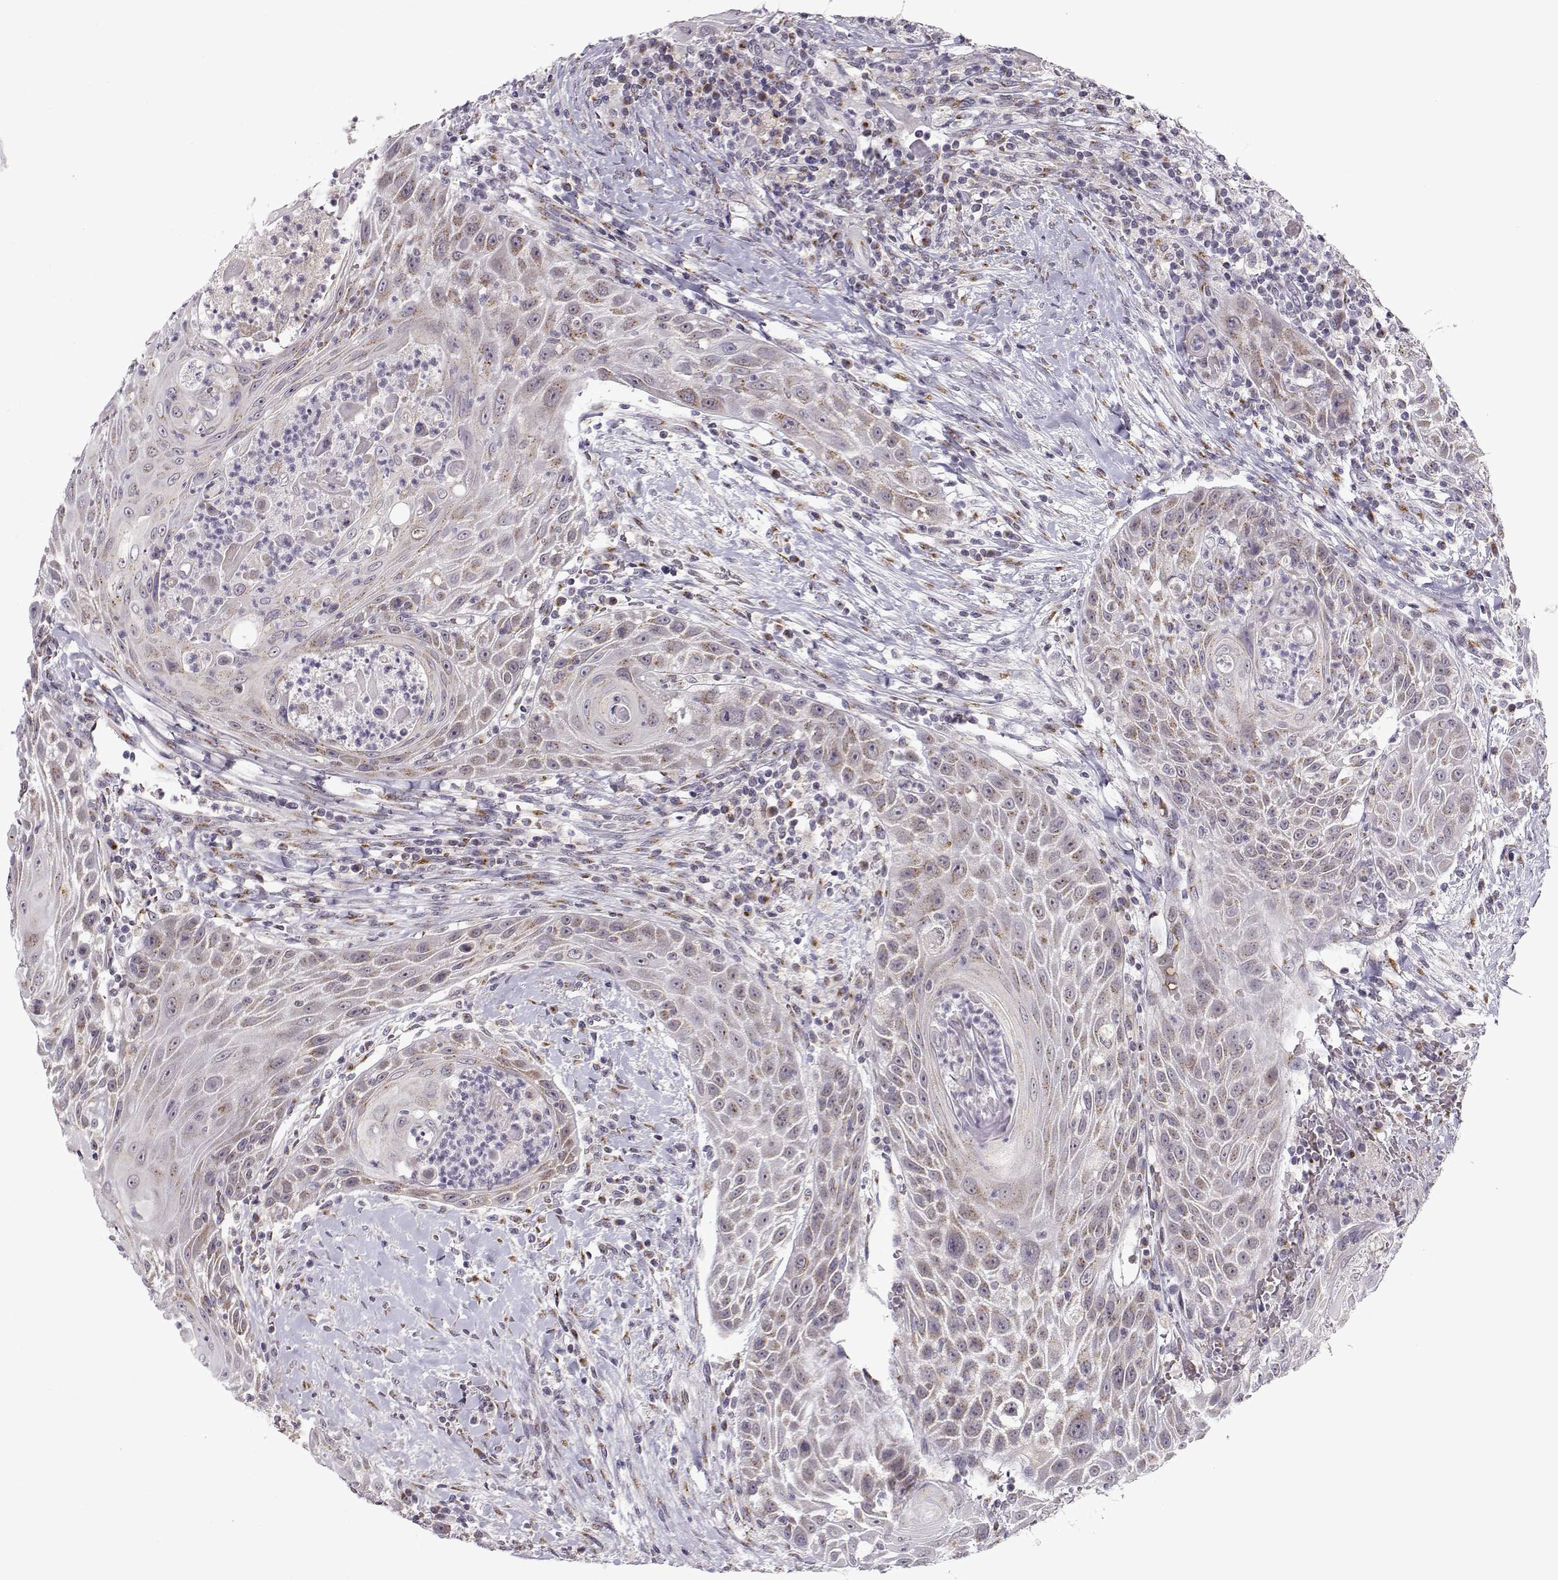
{"staining": {"intensity": "weak", "quantity": ">75%", "location": "cytoplasmic/membranous"}, "tissue": "head and neck cancer", "cell_type": "Tumor cells", "image_type": "cancer", "snomed": [{"axis": "morphology", "description": "Squamous cell carcinoma, NOS"}, {"axis": "topography", "description": "Head-Neck"}], "caption": "Immunohistochemical staining of head and neck cancer (squamous cell carcinoma) reveals low levels of weak cytoplasmic/membranous positivity in approximately >75% of tumor cells. Ihc stains the protein in brown and the nuclei are stained blue.", "gene": "SLC4A5", "patient": {"sex": "male", "age": 69}}